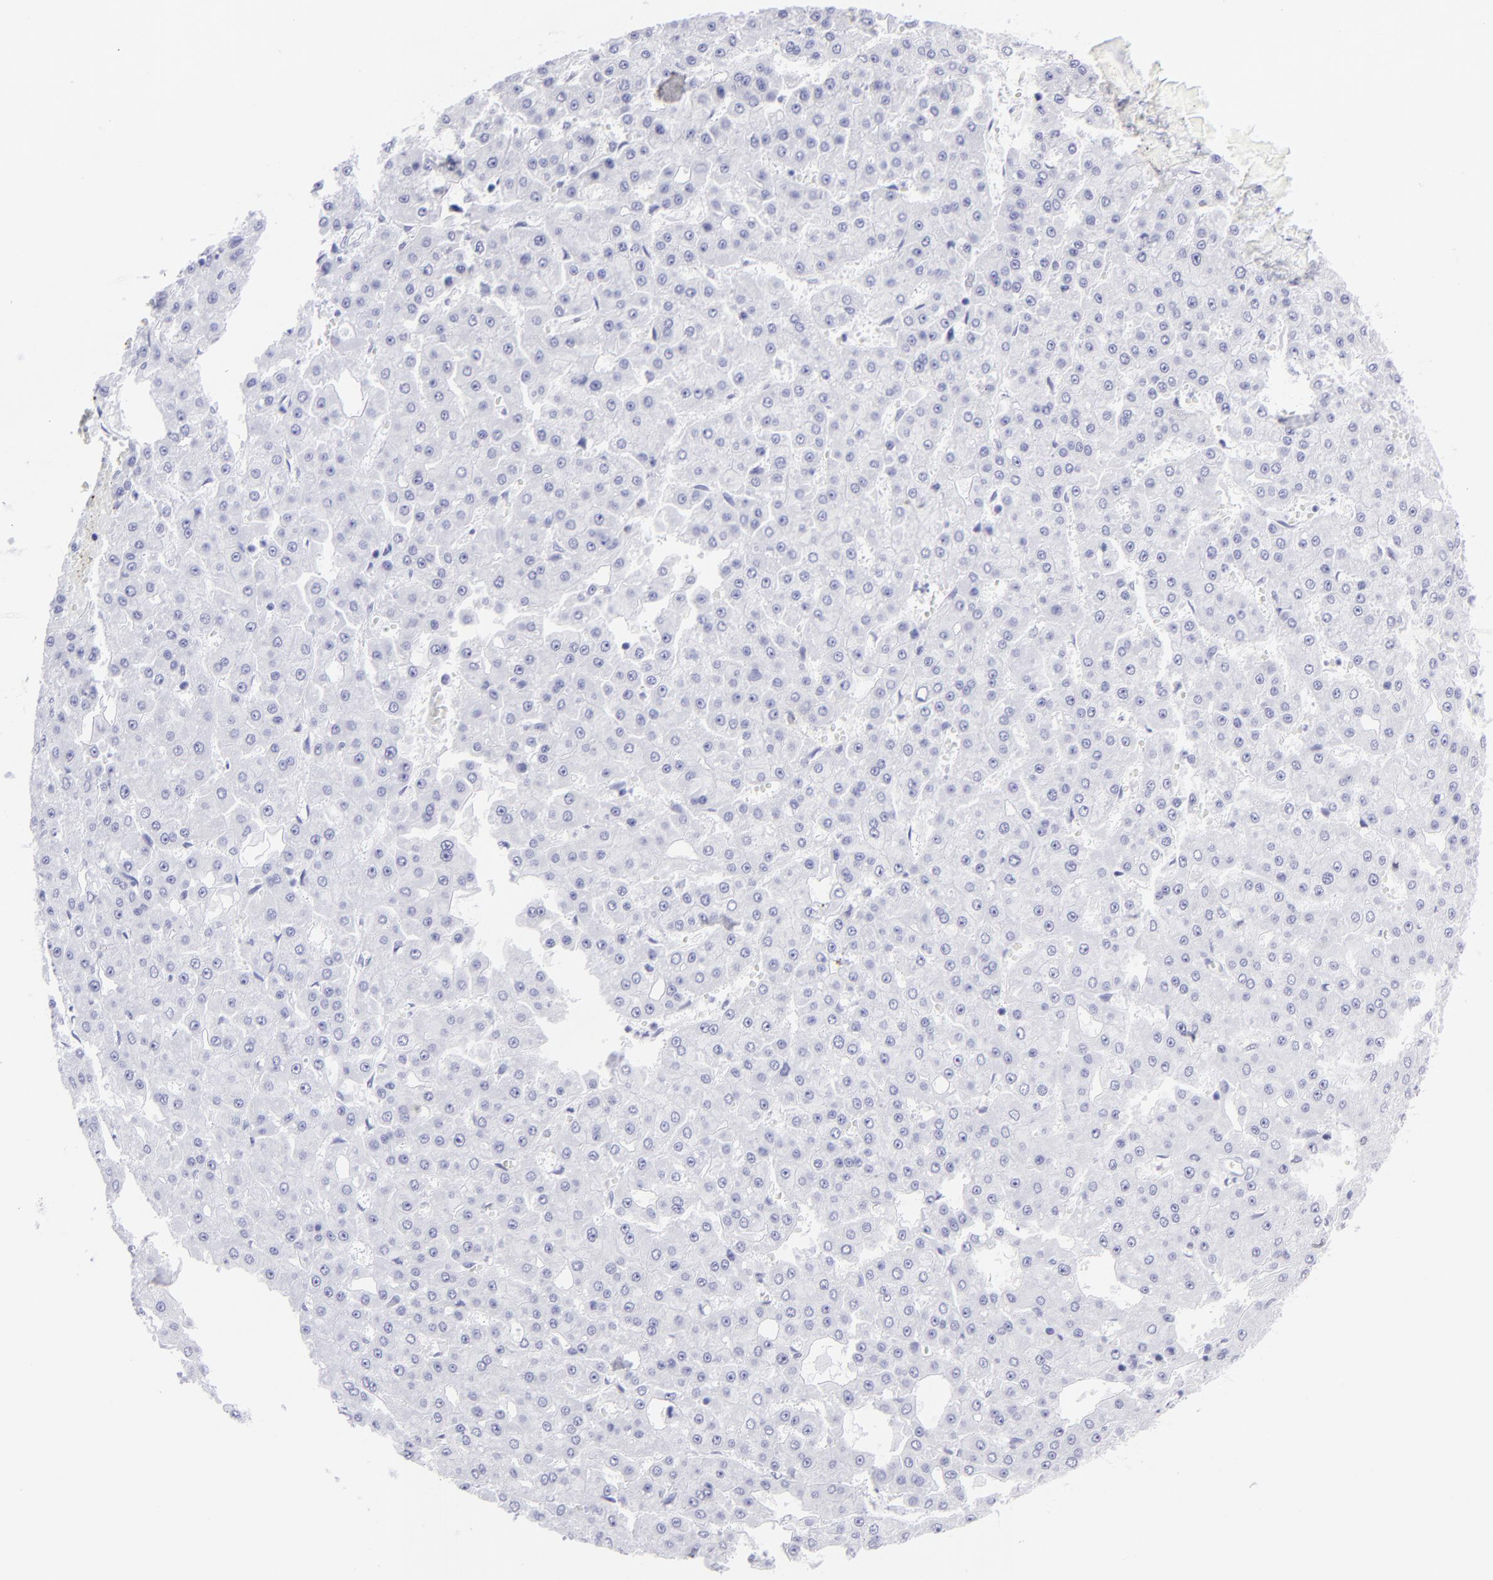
{"staining": {"intensity": "negative", "quantity": "none", "location": "none"}, "tissue": "liver cancer", "cell_type": "Tumor cells", "image_type": "cancer", "snomed": [{"axis": "morphology", "description": "Carcinoma, Hepatocellular, NOS"}, {"axis": "topography", "description": "Liver"}], "caption": "Tumor cells show no significant staining in liver cancer.", "gene": "MITF", "patient": {"sex": "male", "age": 47}}